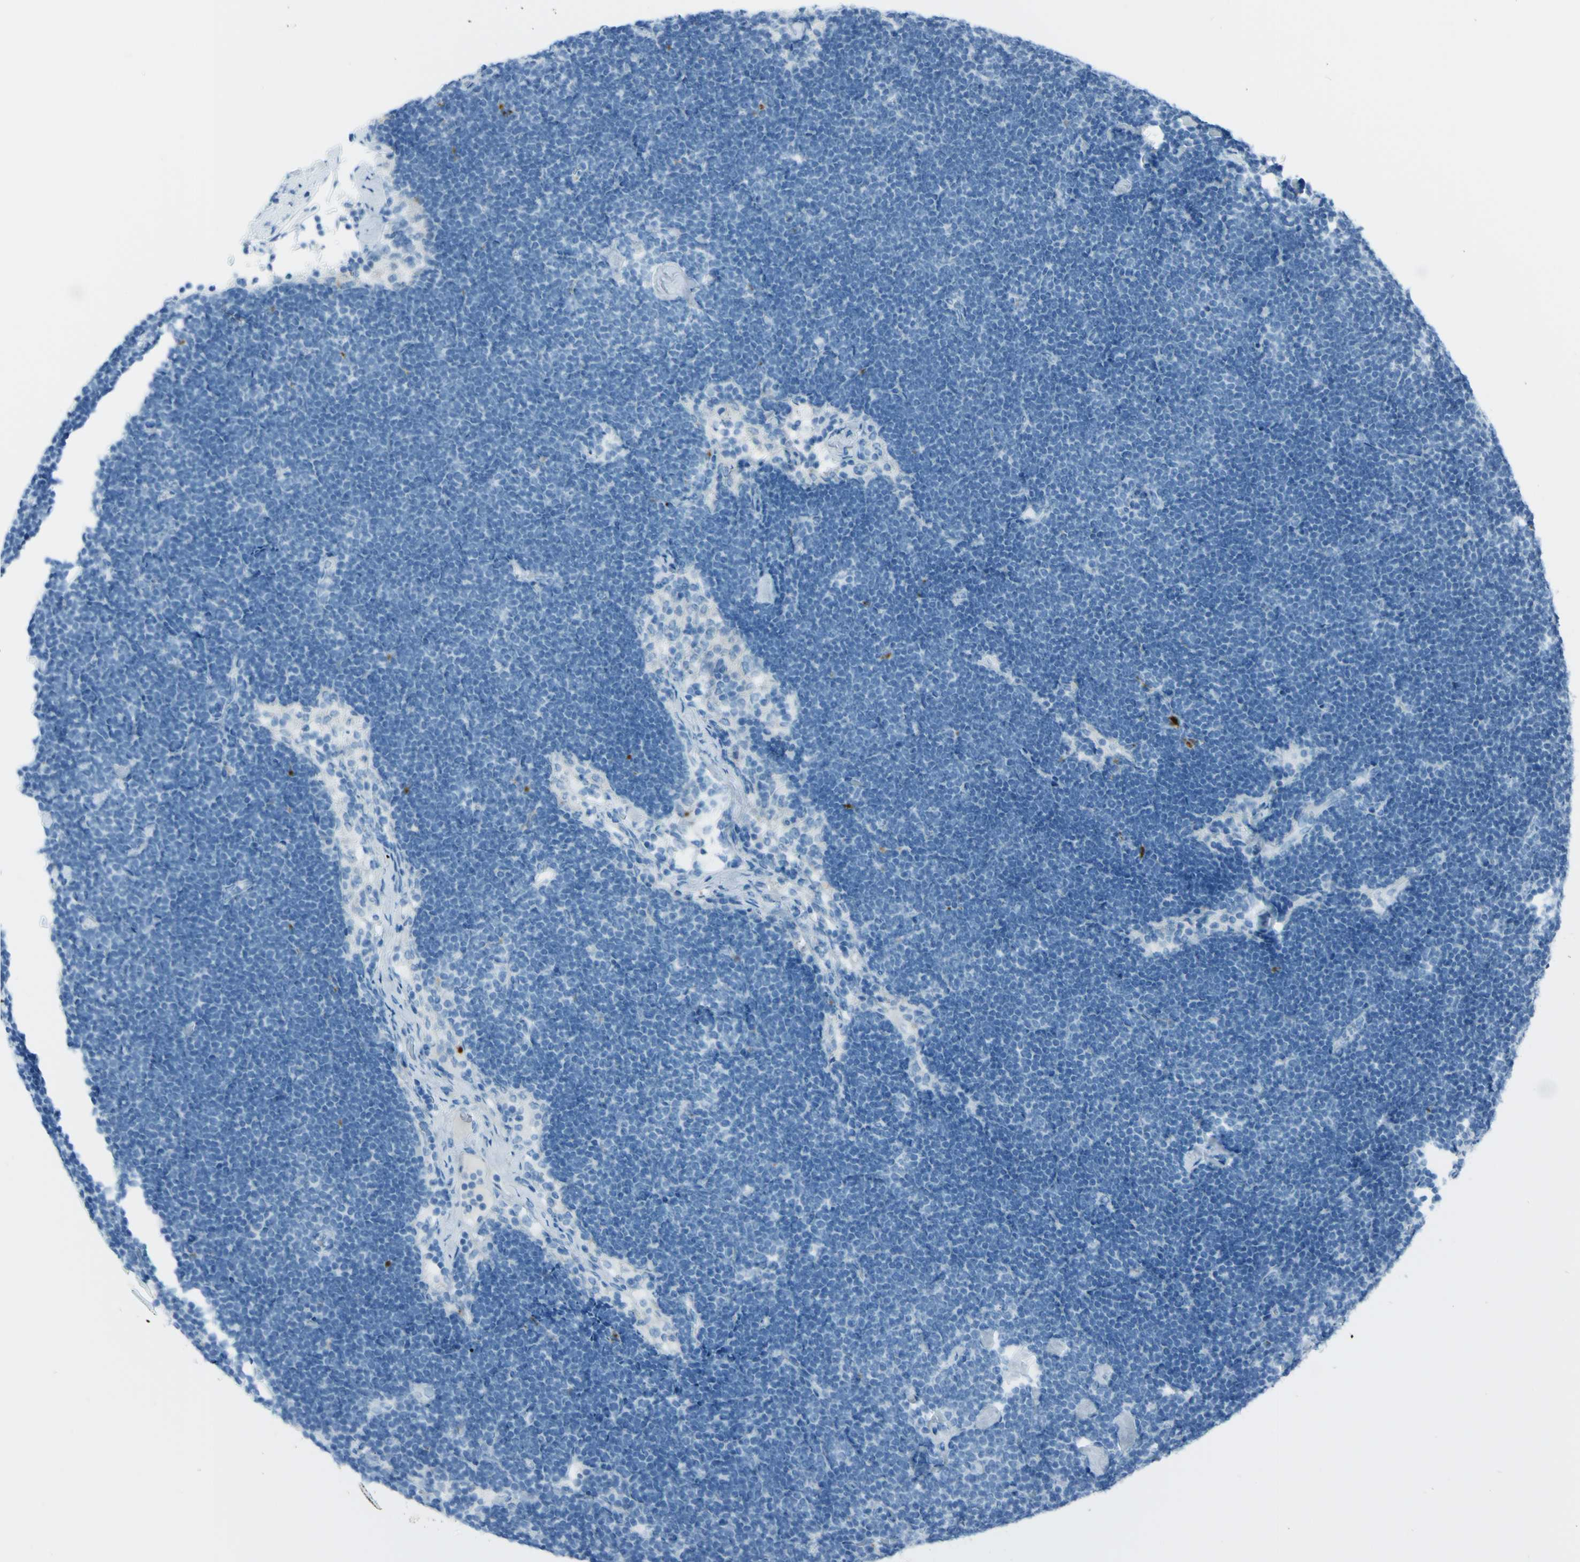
{"staining": {"intensity": "negative", "quantity": "none", "location": "none"}, "tissue": "lymph node", "cell_type": "Germinal center cells", "image_type": "normal", "snomed": [{"axis": "morphology", "description": "Normal tissue, NOS"}, {"axis": "topography", "description": "Lymph node"}], "caption": "Immunohistochemistry of normal human lymph node reveals no positivity in germinal center cells.", "gene": "AFP", "patient": {"sex": "male", "age": 63}}